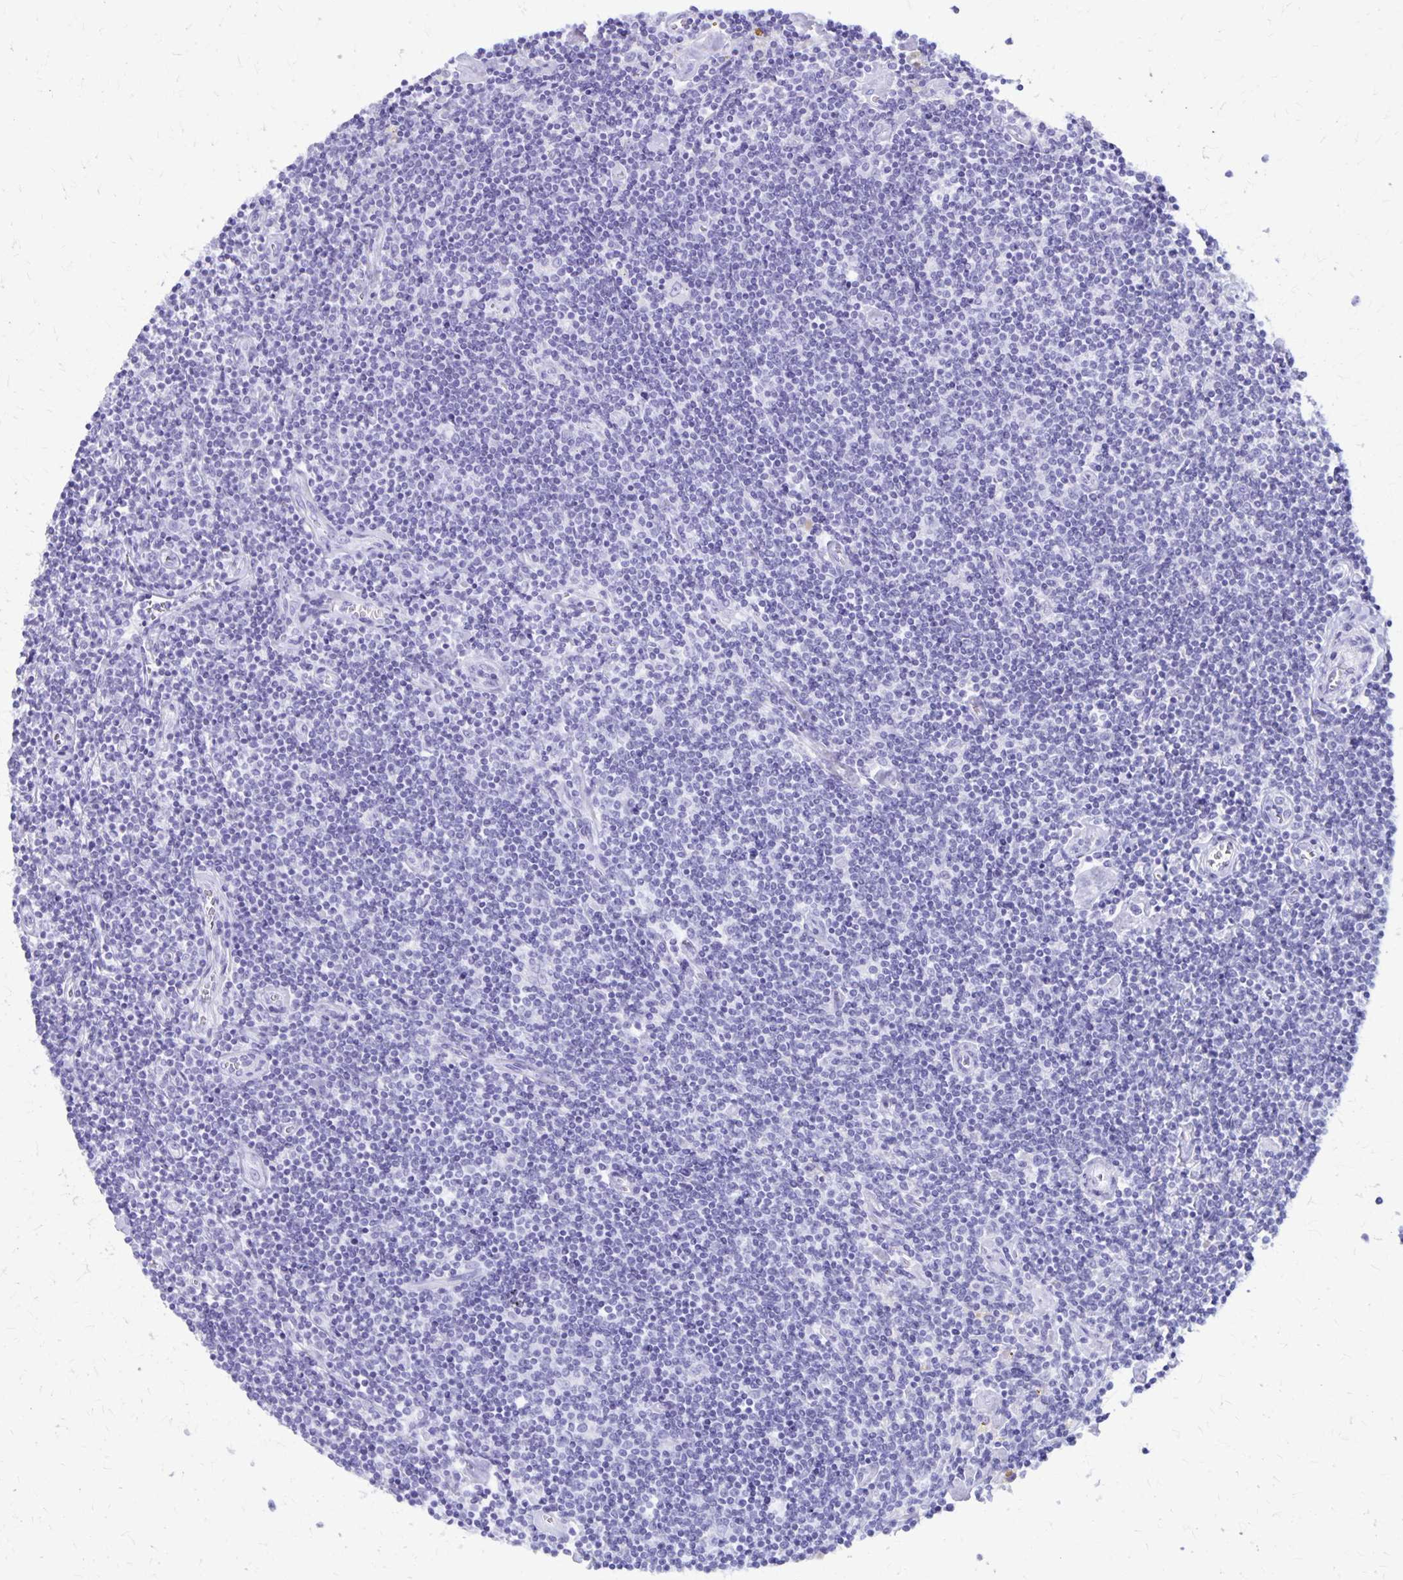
{"staining": {"intensity": "negative", "quantity": "none", "location": "none"}, "tissue": "lymphoma", "cell_type": "Tumor cells", "image_type": "cancer", "snomed": [{"axis": "morphology", "description": "Hodgkin's disease, NOS"}, {"axis": "topography", "description": "Lymph node"}], "caption": "Immunohistochemistry (IHC) photomicrograph of Hodgkin's disease stained for a protein (brown), which demonstrates no positivity in tumor cells. (DAB (3,3'-diaminobenzidine) IHC with hematoxylin counter stain).", "gene": "DEFA5", "patient": {"sex": "male", "age": 40}}